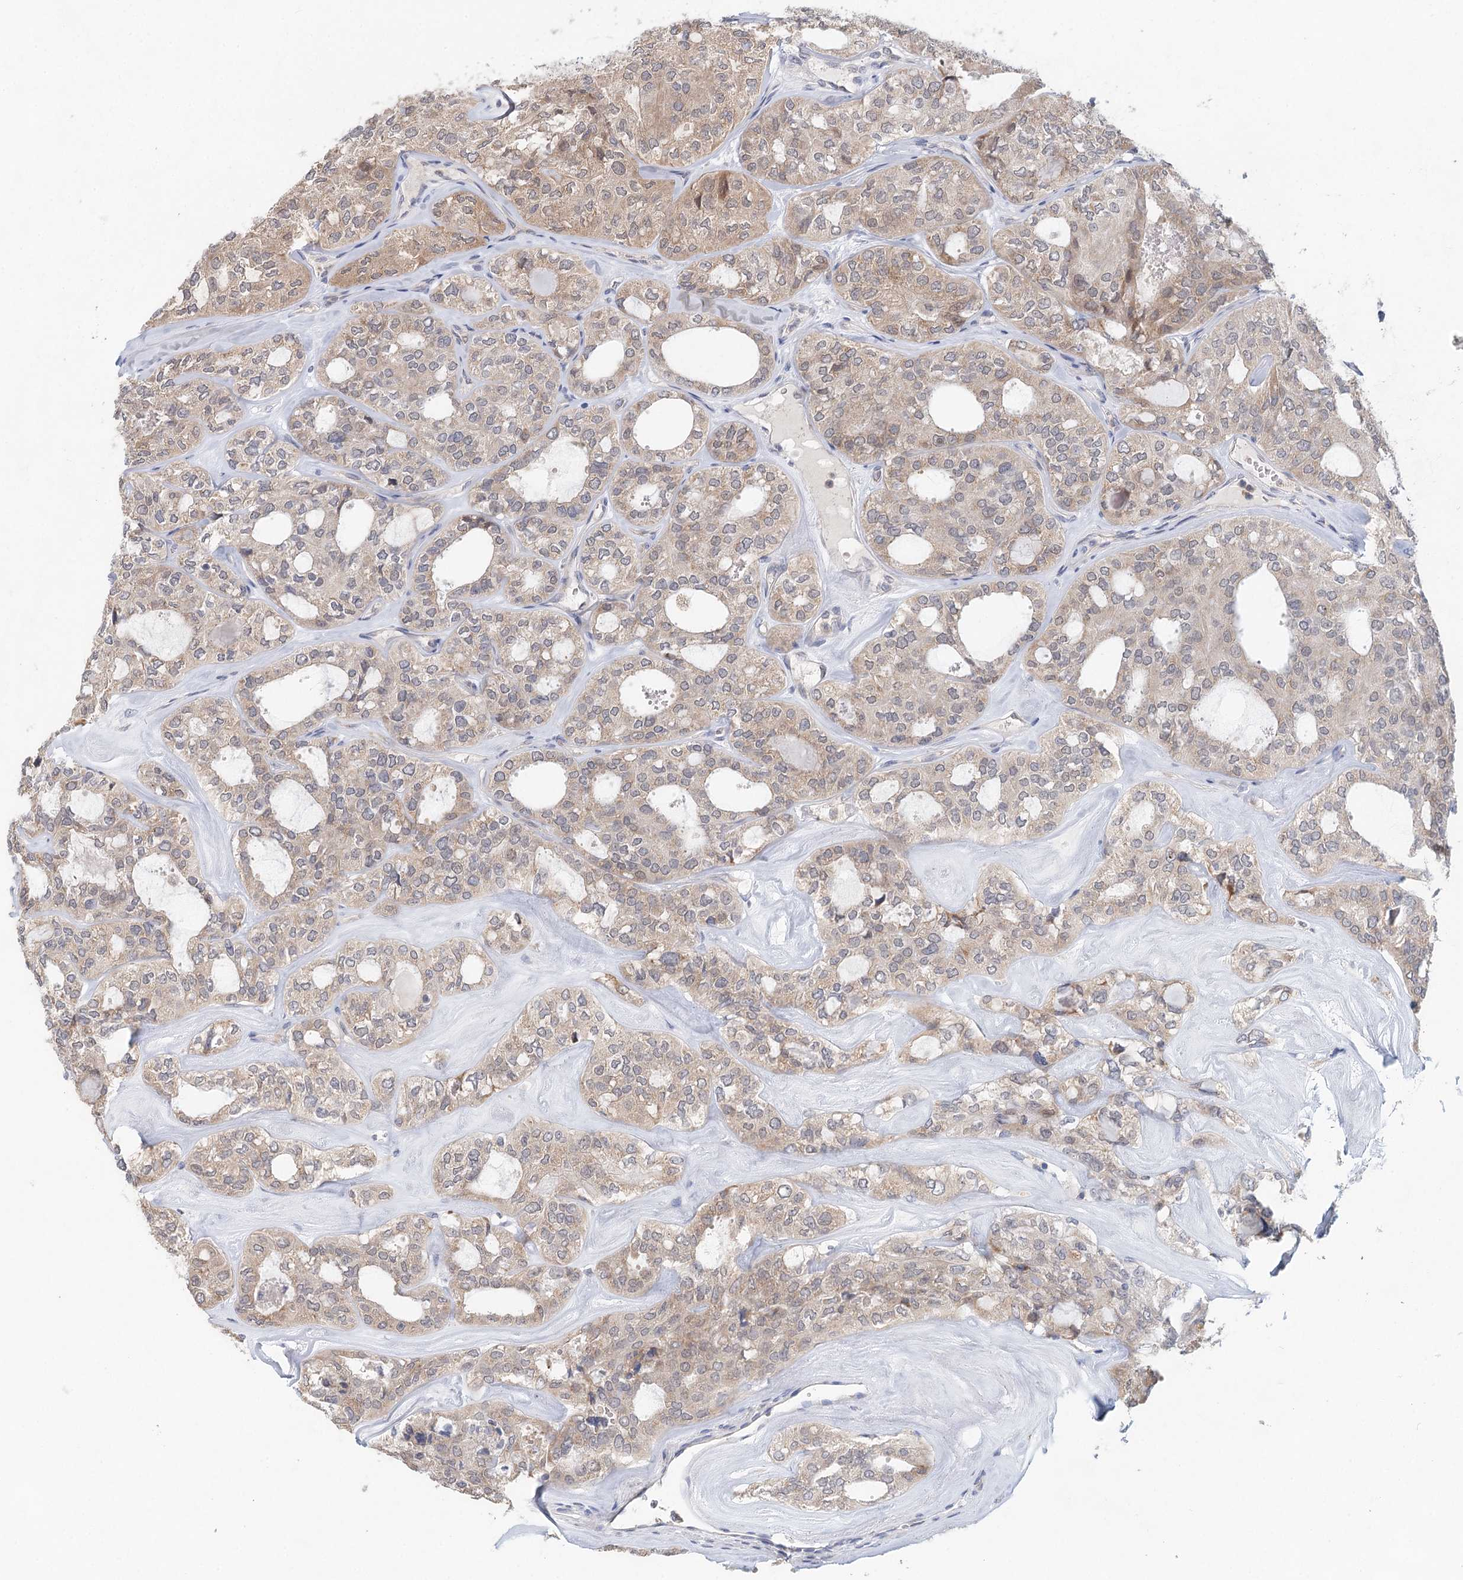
{"staining": {"intensity": "weak", "quantity": "25%-75%", "location": "cytoplasmic/membranous"}, "tissue": "thyroid cancer", "cell_type": "Tumor cells", "image_type": "cancer", "snomed": [{"axis": "morphology", "description": "Follicular adenoma carcinoma, NOS"}, {"axis": "topography", "description": "Thyroid gland"}], "caption": "Immunohistochemical staining of human follicular adenoma carcinoma (thyroid) shows weak cytoplasmic/membranous protein positivity in approximately 25%-75% of tumor cells. The staining is performed using DAB (3,3'-diaminobenzidine) brown chromogen to label protein expression. The nuclei are counter-stained blue using hematoxylin.", "gene": "BLTP1", "patient": {"sex": "male", "age": 75}}